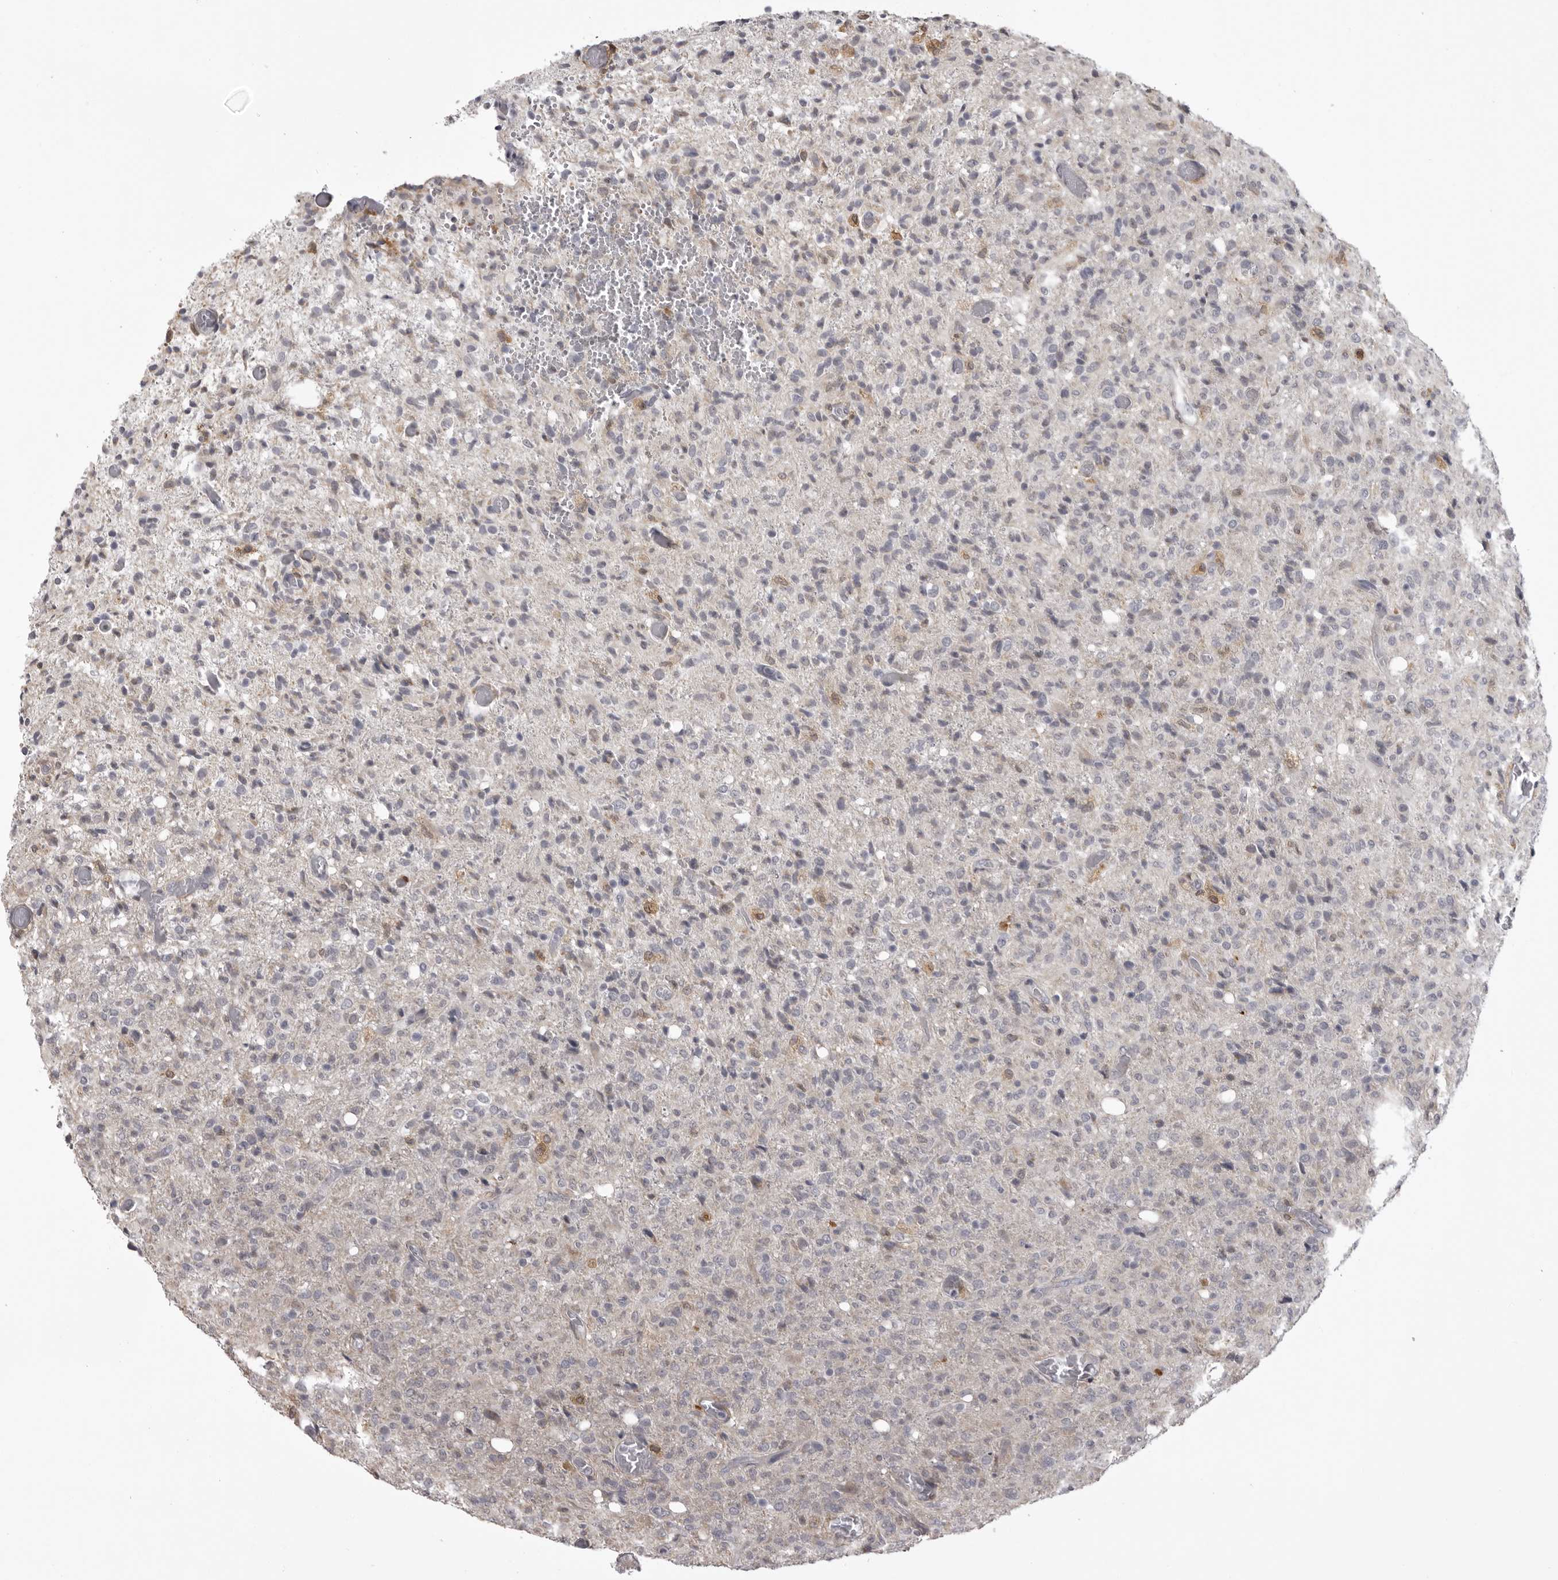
{"staining": {"intensity": "negative", "quantity": "none", "location": "none"}, "tissue": "glioma", "cell_type": "Tumor cells", "image_type": "cancer", "snomed": [{"axis": "morphology", "description": "Glioma, malignant, High grade"}, {"axis": "topography", "description": "Brain"}], "caption": "Malignant glioma (high-grade) was stained to show a protein in brown. There is no significant expression in tumor cells.", "gene": "NCEH1", "patient": {"sex": "female", "age": 57}}